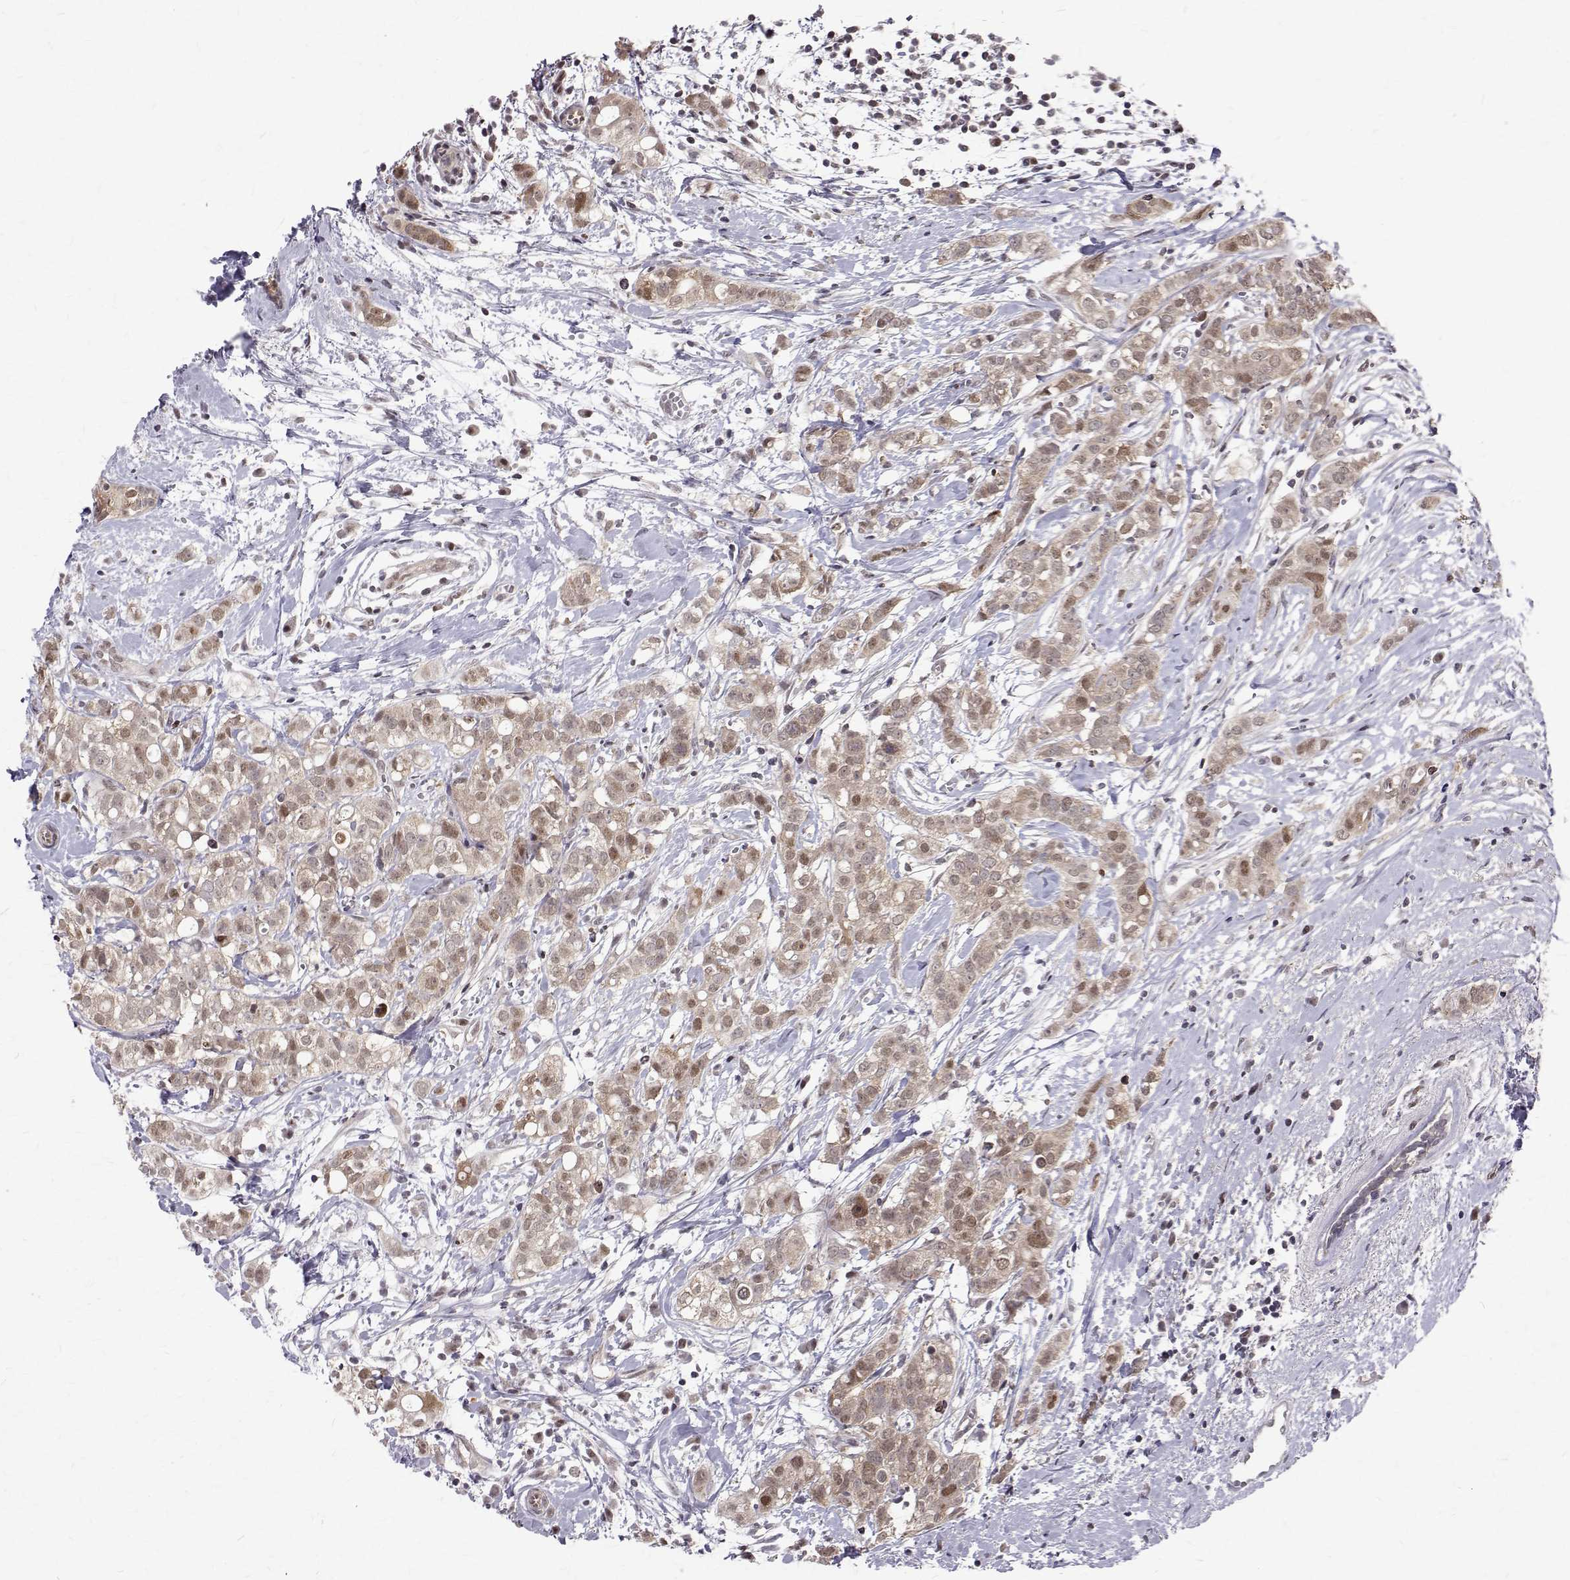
{"staining": {"intensity": "moderate", "quantity": ">75%", "location": "cytoplasmic/membranous,nuclear"}, "tissue": "breast cancer", "cell_type": "Tumor cells", "image_type": "cancer", "snomed": [{"axis": "morphology", "description": "Duct carcinoma"}, {"axis": "topography", "description": "Breast"}], "caption": "Tumor cells exhibit moderate cytoplasmic/membranous and nuclear positivity in approximately >75% of cells in breast cancer.", "gene": "NIF3L1", "patient": {"sex": "female", "age": 40}}